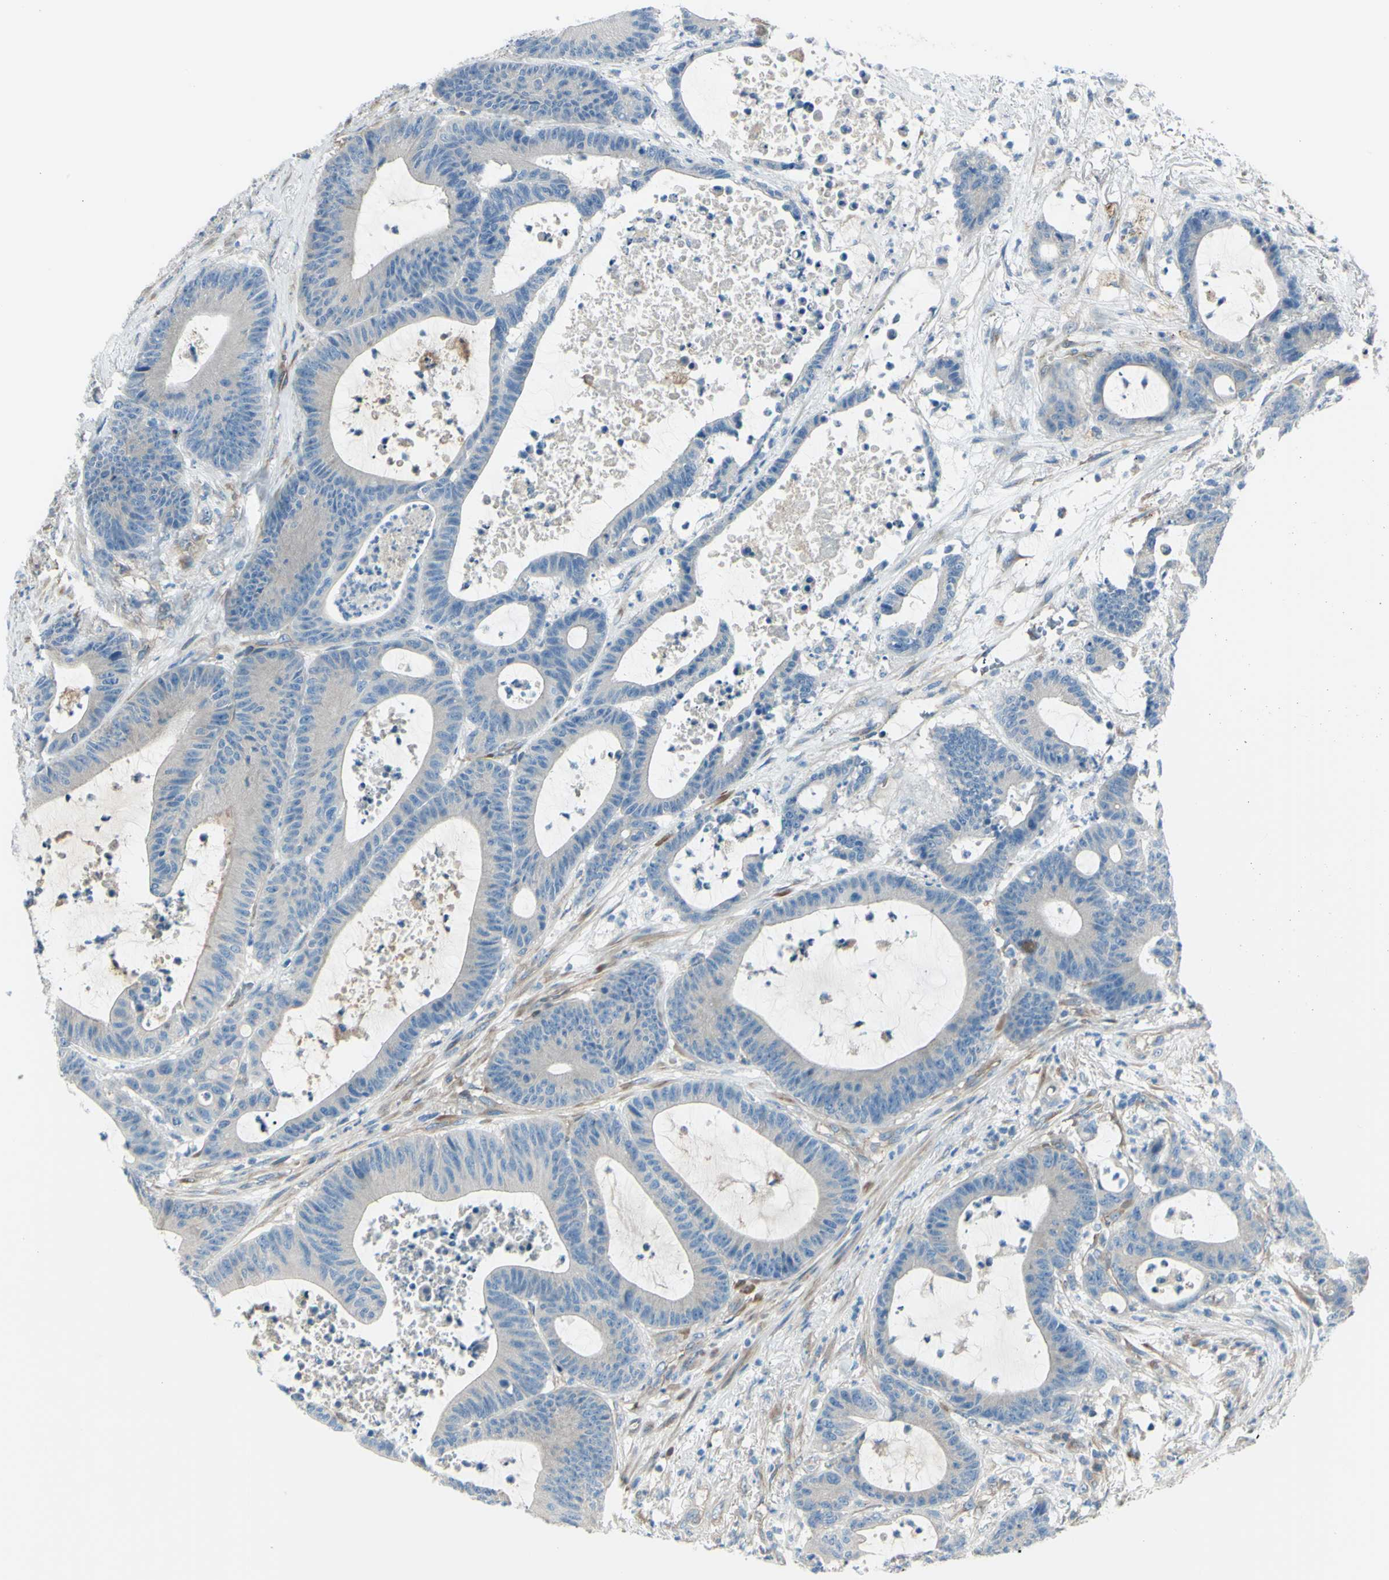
{"staining": {"intensity": "weak", "quantity": "<25%", "location": "cytoplasmic/membranous"}, "tissue": "colorectal cancer", "cell_type": "Tumor cells", "image_type": "cancer", "snomed": [{"axis": "morphology", "description": "Adenocarcinoma, NOS"}, {"axis": "topography", "description": "Colon"}], "caption": "There is no significant staining in tumor cells of colorectal cancer (adenocarcinoma). (DAB (3,3'-diaminobenzidine) IHC with hematoxylin counter stain).", "gene": "PCDHGA2", "patient": {"sex": "female", "age": 84}}